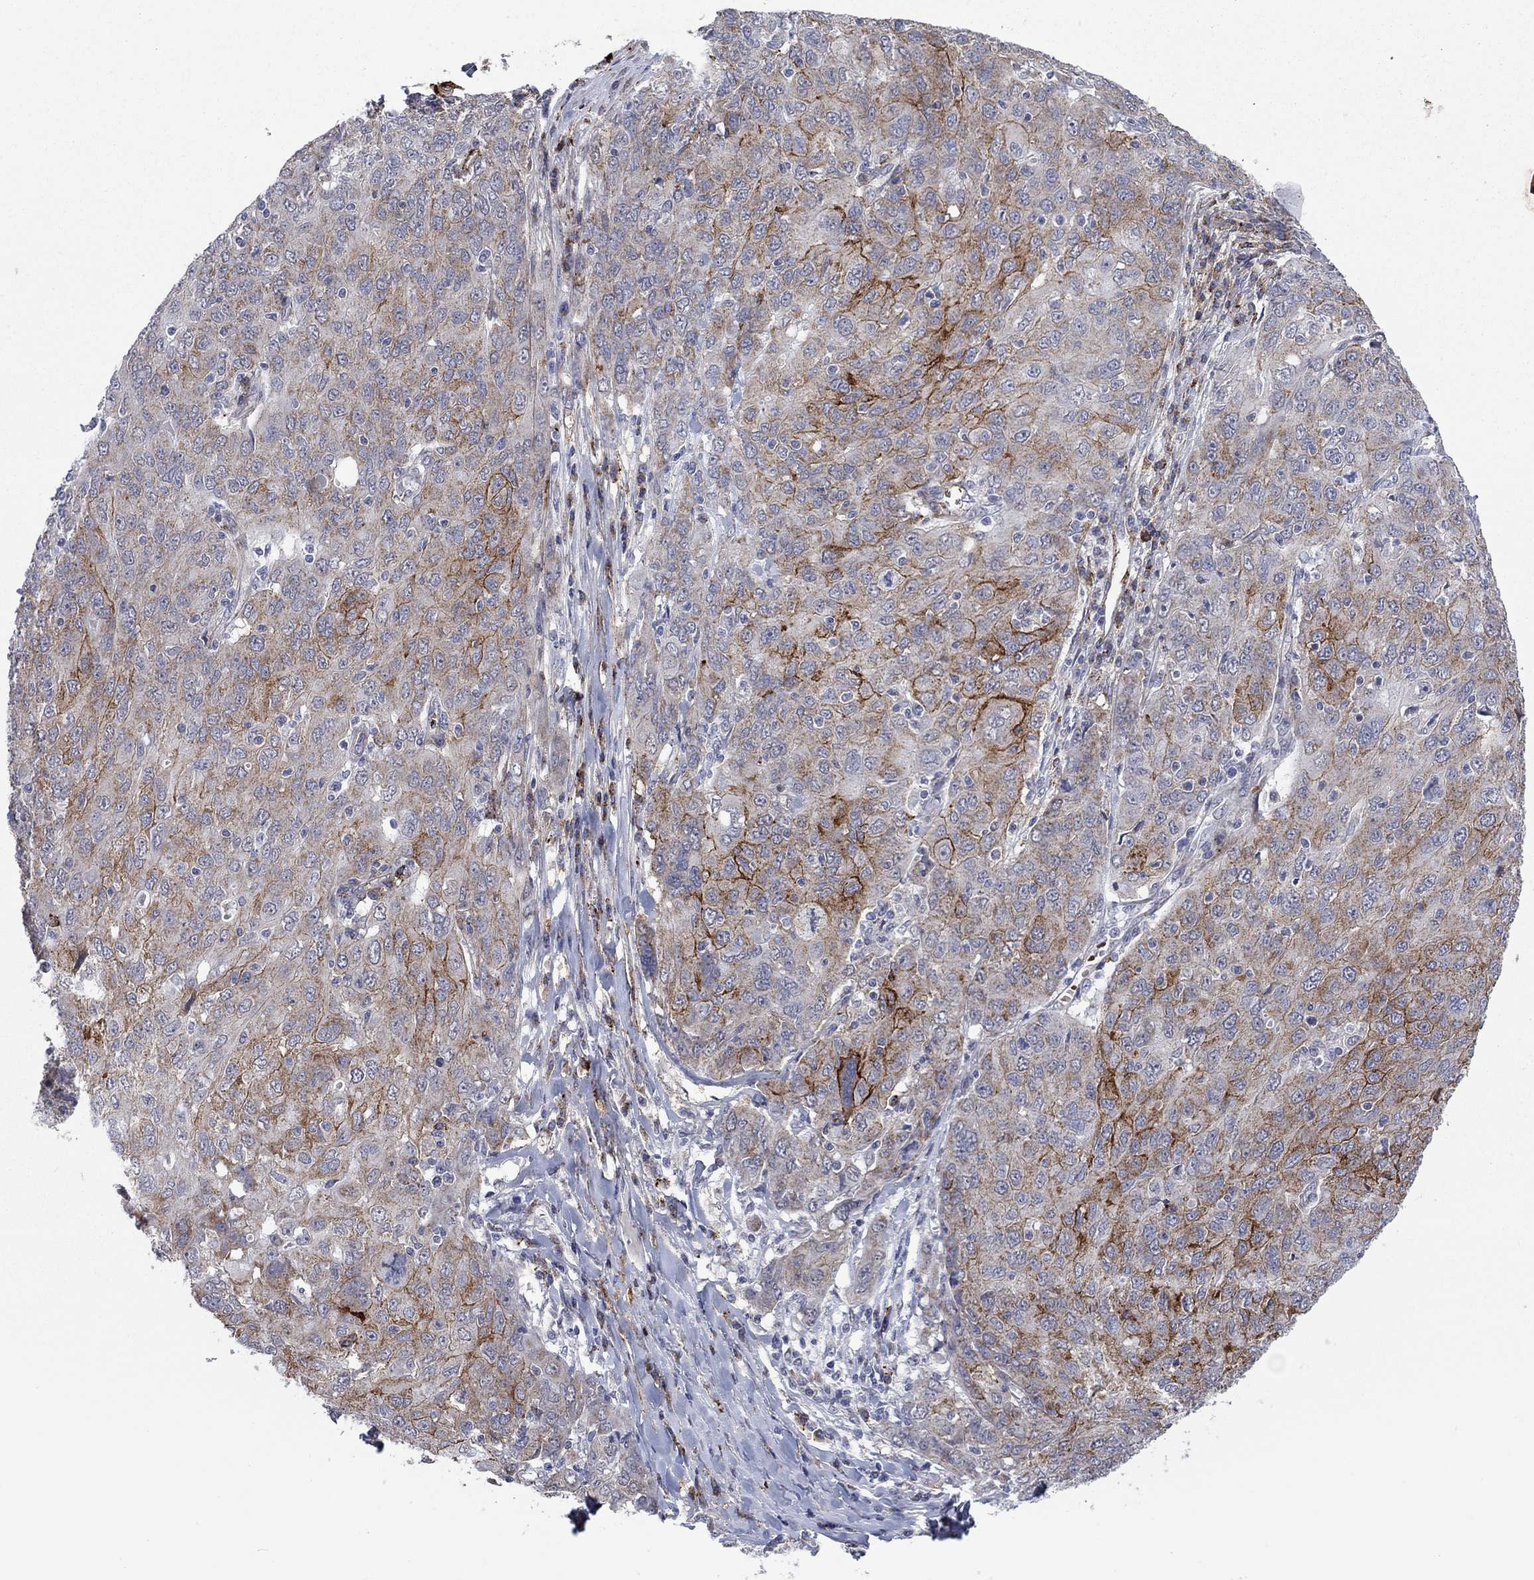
{"staining": {"intensity": "strong", "quantity": "25%-75%", "location": "cytoplasmic/membranous"}, "tissue": "ovarian cancer", "cell_type": "Tumor cells", "image_type": "cancer", "snomed": [{"axis": "morphology", "description": "Carcinoma, endometroid"}, {"axis": "topography", "description": "Ovary"}], "caption": "The immunohistochemical stain shows strong cytoplasmic/membranous expression in tumor cells of ovarian cancer tissue.", "gene": "SDC1", "patient": {"sex": "female", "age": 50}}